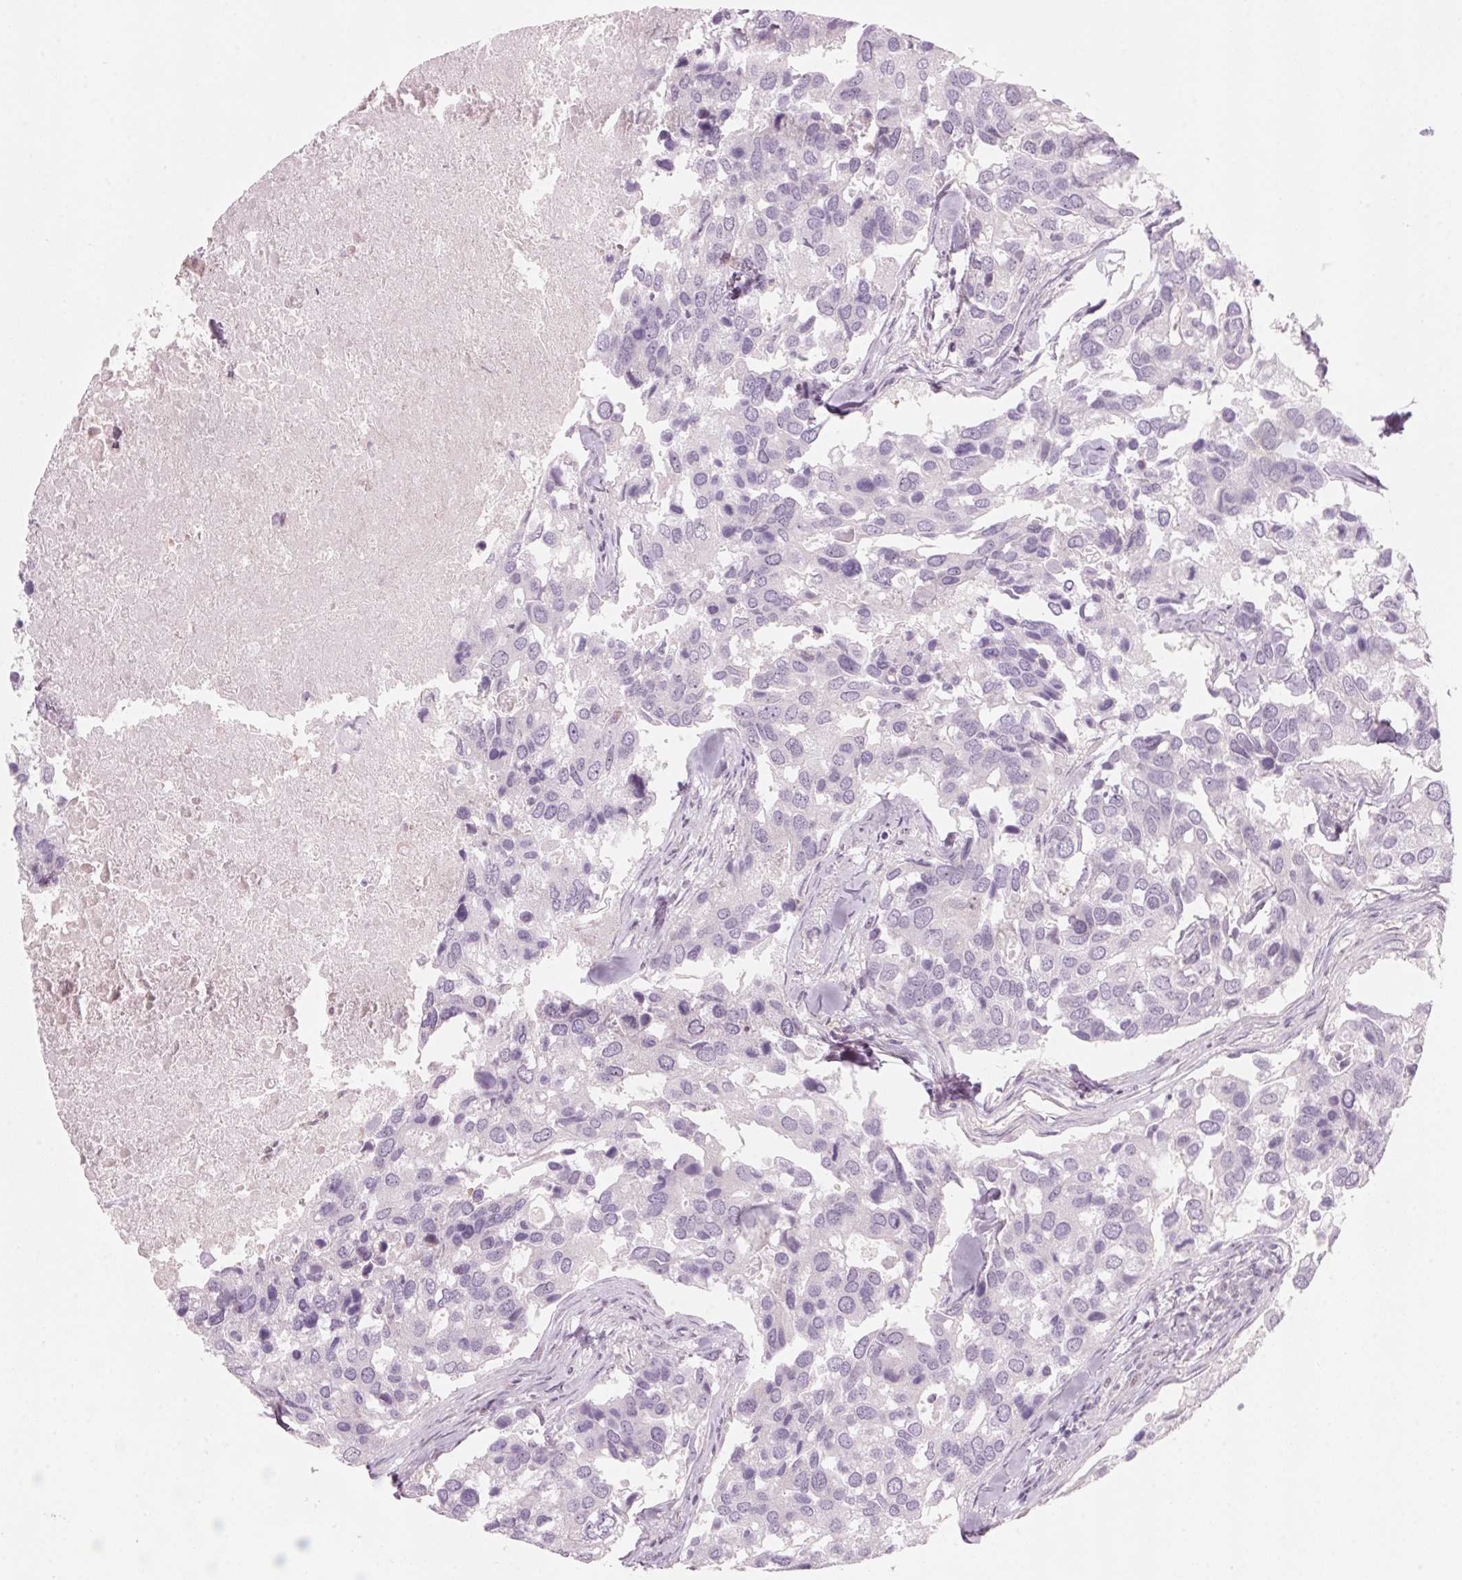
{"staining": {"intensity": "negative", "quantity": "none", "location": "none"}, "tissue": "breast cancer", "cell_type": "Tumor cells", "image_type": "cancer", "snomed": [{"axis": "morphology", "description": "Duct carcinoma"}, {"axis": "topography", "description": "Breast"}], "caption": "Invasive ductal carcinoma (breast) was stained to show a protein in brown. There is no significant positivity in tumor cells.", "gene": "DNTTIP2", "patient": {"sex": "female", "age": 83}}